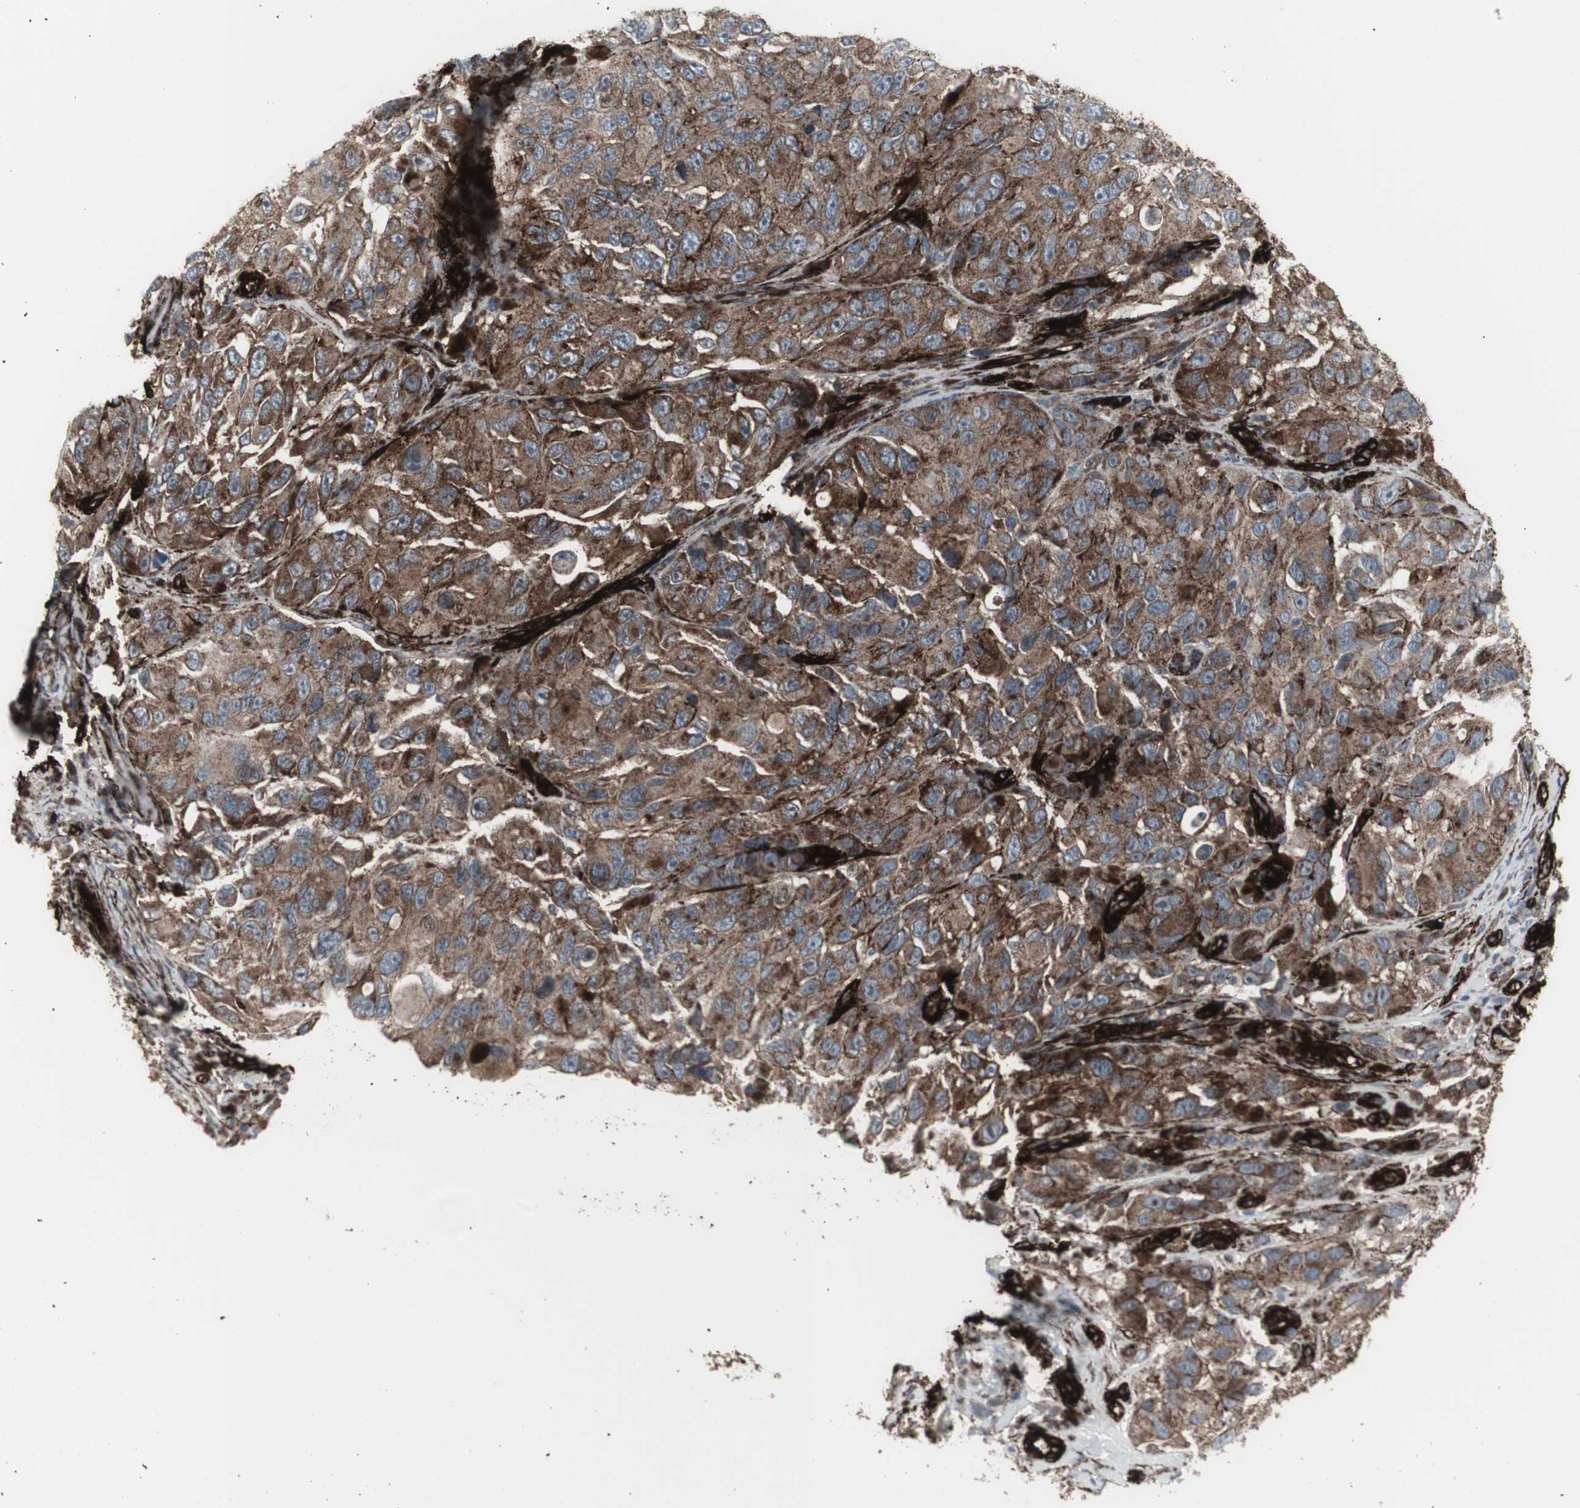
{"staining": {"intensity": "moderate", "quantity": ">75%", "location": "cytoplasmic/membranous"}, "tissue": "melanoma", "cell_type": "Tumor cells", "image_type": "cancer", "snomed": [{"axis": "morphology", "description": "Malignant melanoma, NOS"}, {"axis": "topography", "description": "Skin"}], "caption": "Melanoma stained with IHC displays moderate cytoplasmic/membranous staining in approximately >75% of tumor cells.", "gene": "PDGFA", "patient": {"sex": "female", "age": 73}}